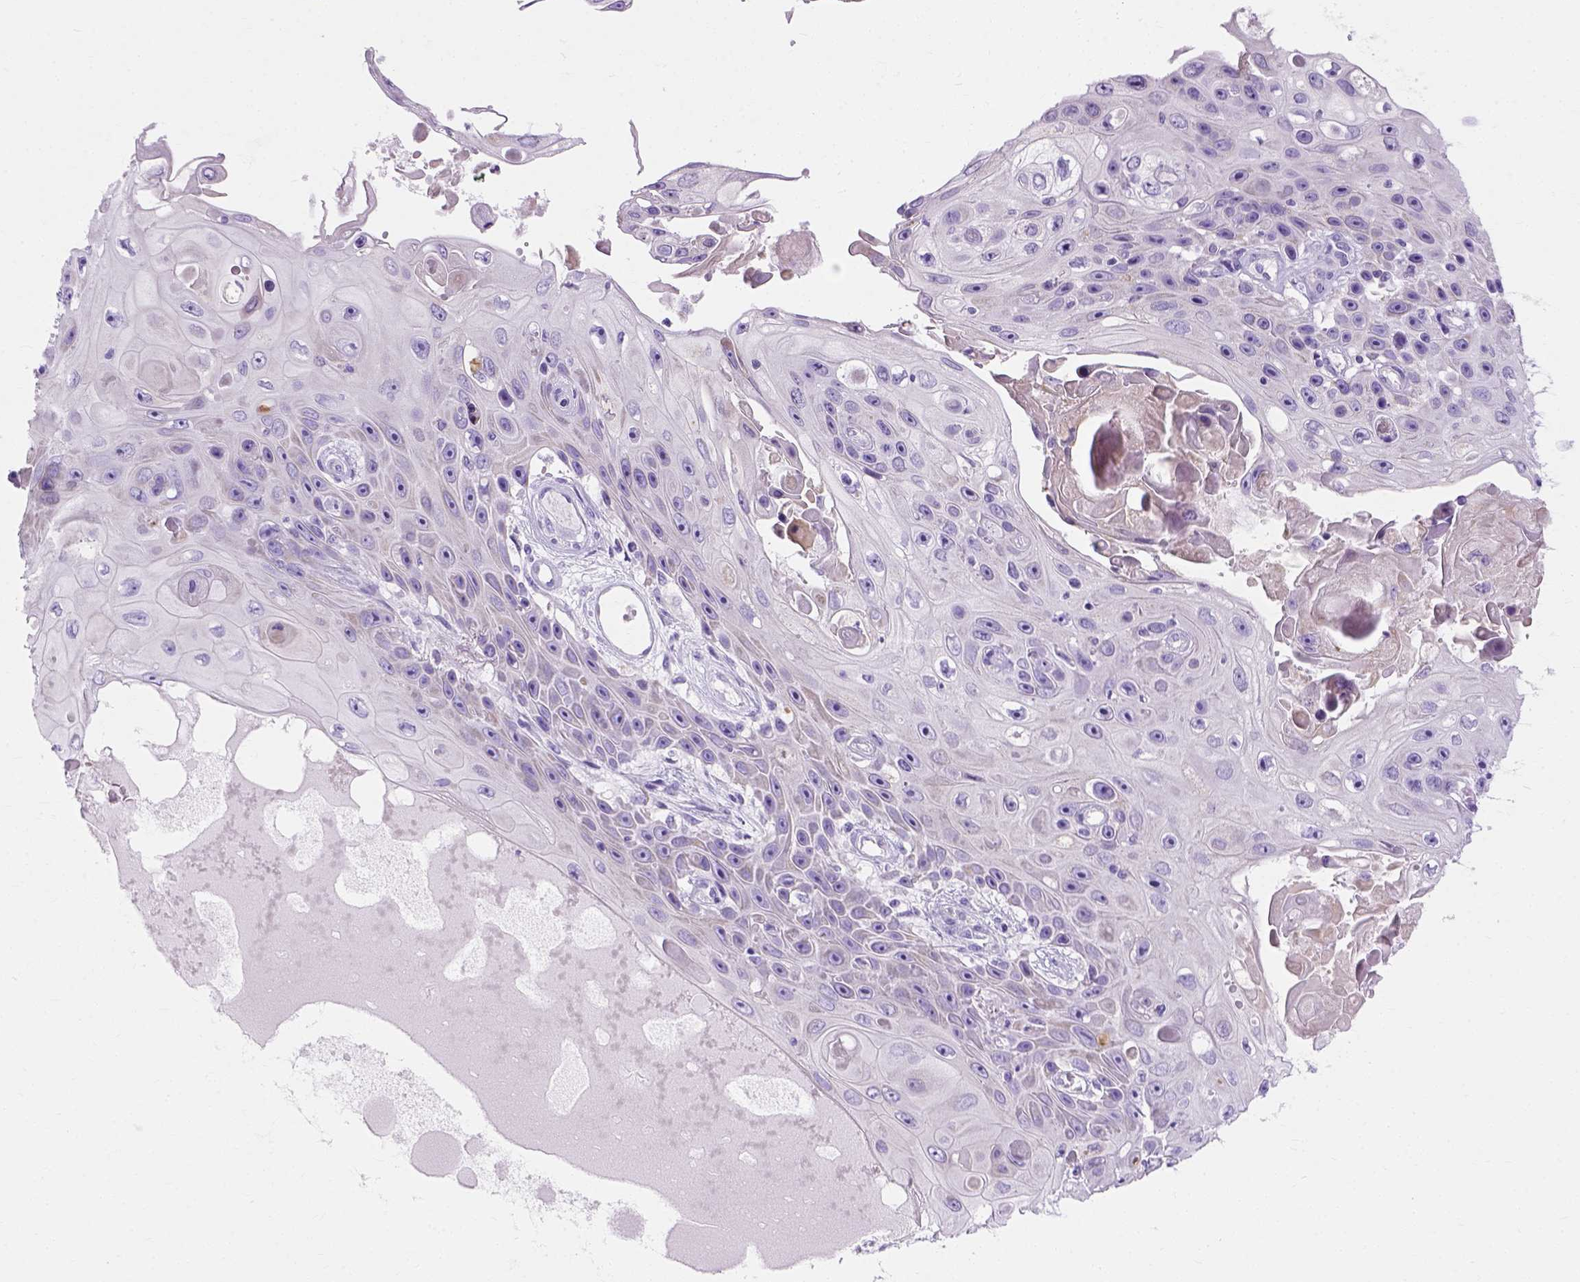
{"staining": {"intensity": "negative", "quantity": "none", "location": "none"}, "tissue": "skin cancer", "cell_type": "Tumor cells", "image_type": "cancer", "snomed": [{"axis": "morphology", "description": "Squamous cell carcinoma, NOS"}, {"axis": "topography", "description": "Skin"}], "caption": "IHC of skin cancer demonstrates no expression in tumor cells.", "gene": "MYH15", "patient": {"sex": "male", "age": 82}}